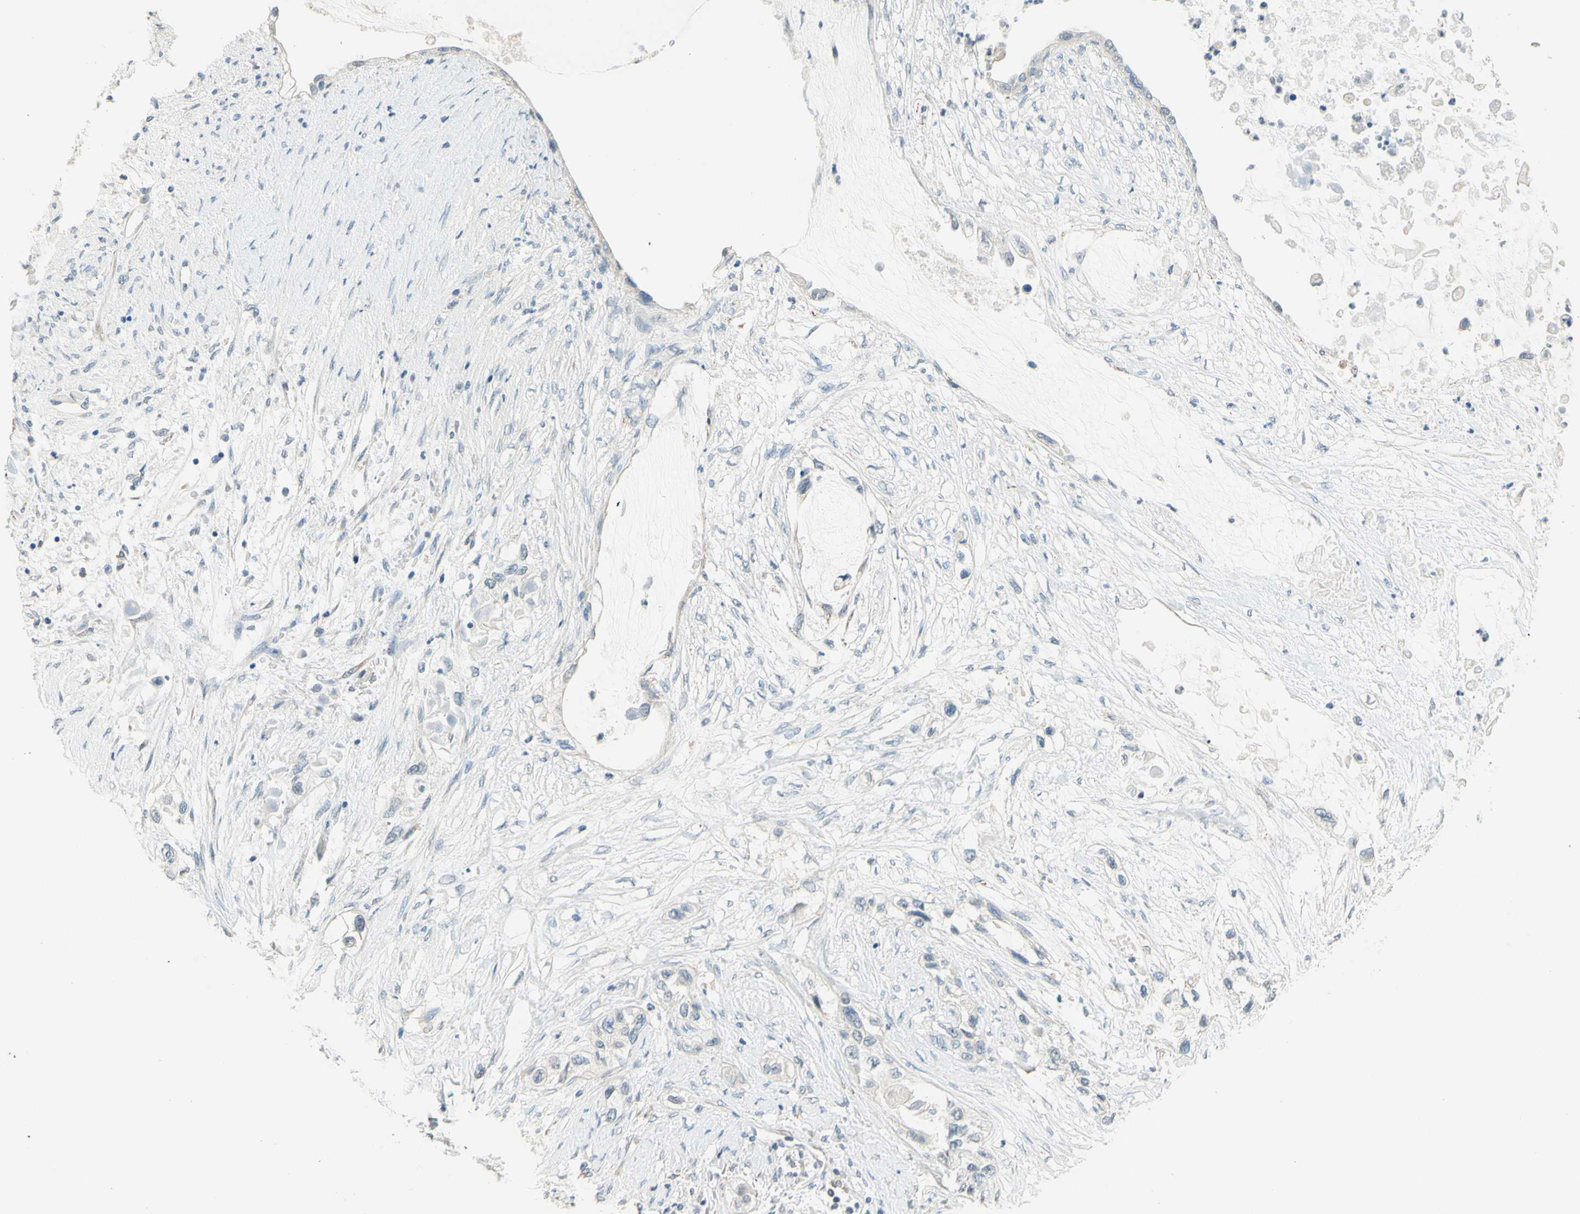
{"staining": {"intensity": "negative", "quantity": "none", "location": "none"}, "tissue": "pancreatic cancer", "cell_type": "Tumor cells", "image_type": "cancer", "snomed": [{"axis": "morphology", "description": "Adenocarcinoma, NOS"}, {"axis": "topography", "description": "Pancreas"}], "caption": "Immunohistochemistry (IHC) of human pancreatic adenocarcinoma reveals no staining in tumor cells.", "gene": "MAG", "patient": {"sex": "female", "age": 70}}